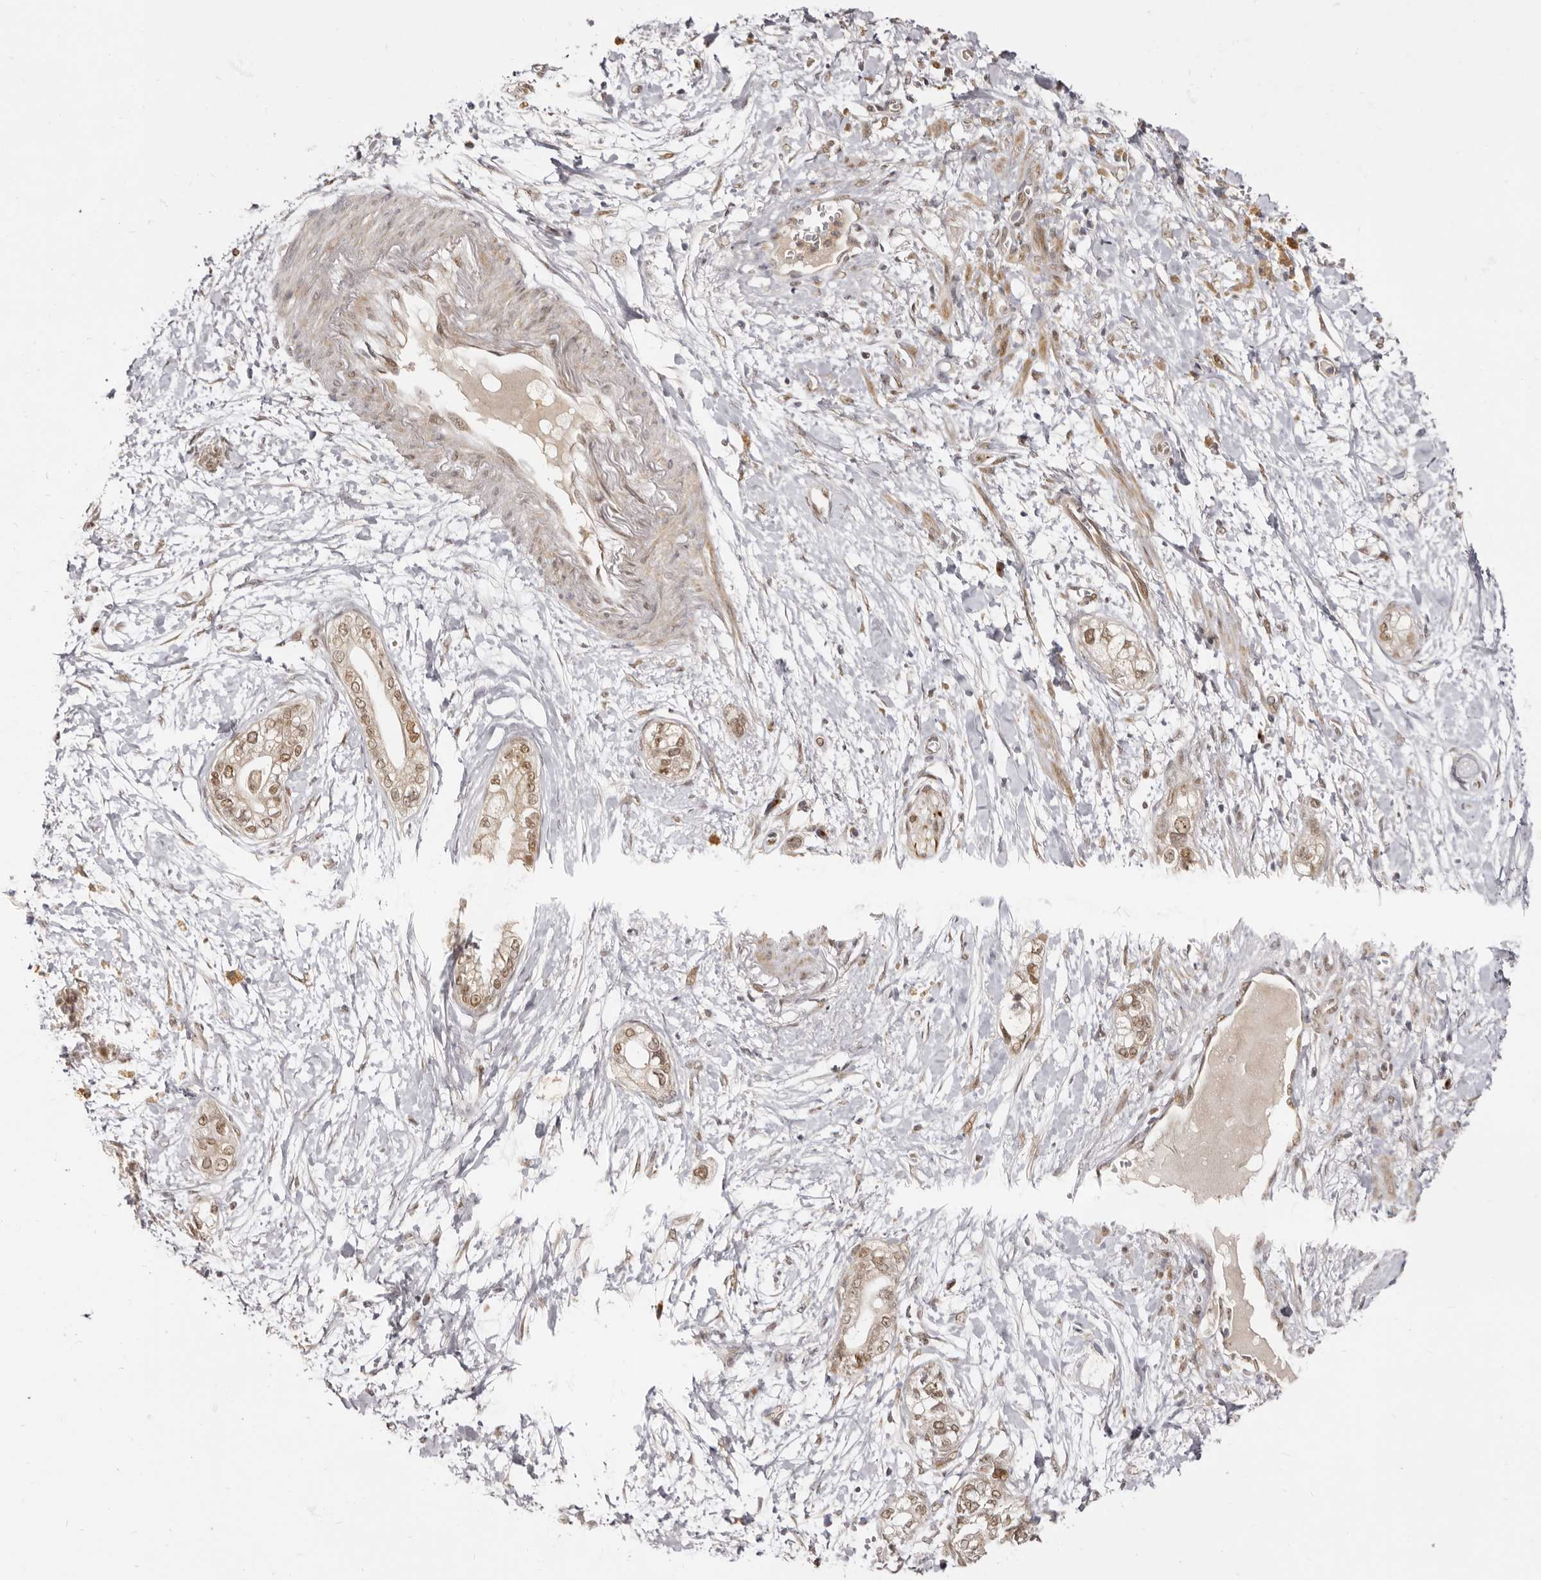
{"staining": {"intensity": "moderate", "quantity": ">75%", "location": "cytoplasmic/membranous,nuclear"}, "tissue": "pancreatic cancer", "cell_type": "Tumor cells", "image_type": "cancer", "snomed": [{"axis": "morphology", "description": "Adenocarcinoma, NOS"}, {"axis": "topography", "description": "Pancreas"}], "caption": "This histopathology image displays immunohistochemistry staining of human pancreatic cancer (adenocarcinoma), with medium moderate cytoplasmic/membranous and nuclear staining in about >75% of tumor cells.", "gene": "ZNF326", "patient": {"sex": "male", "age": 68}}